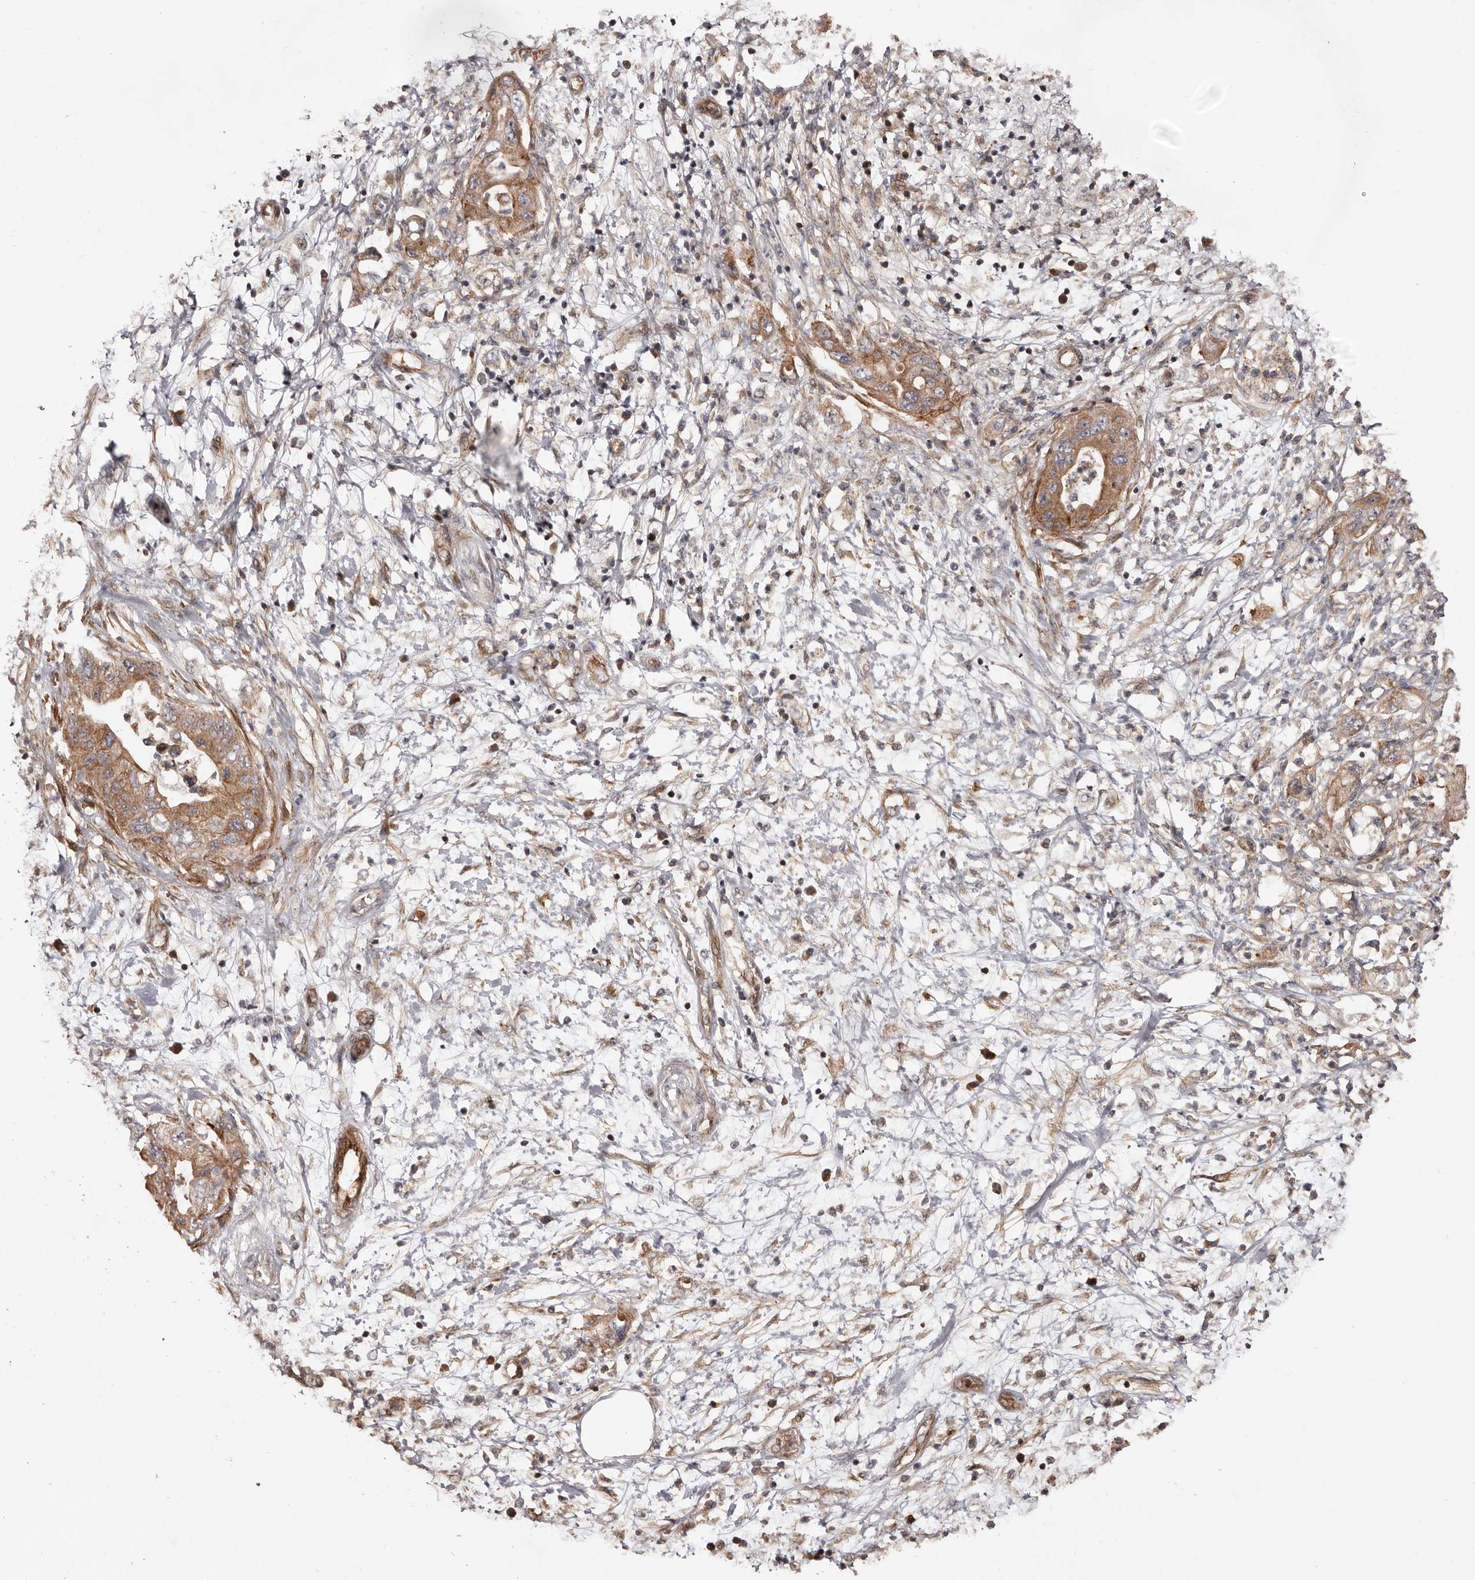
{"staining": {"intensity": "moderate", "quantity": ">75%", "location": "cytoplasmic/membranous"}, "tissue": "pancreatic cancer", "cell_type": "Tumor cells", "image_type": "cancer", "snomed": [{"axis": "morphology", "description": "Adenocarcinoma, NOS"}, {"axis": "topography", "description": "Pancreas"}], "caption": "Pancreatic adenocarcinoma tissue shows moderate cytoplasmic/membranous positivity in about >75% of tumor cells", "gene": "GTPBP1", "patient": {"sex": "female", "age": 73}}